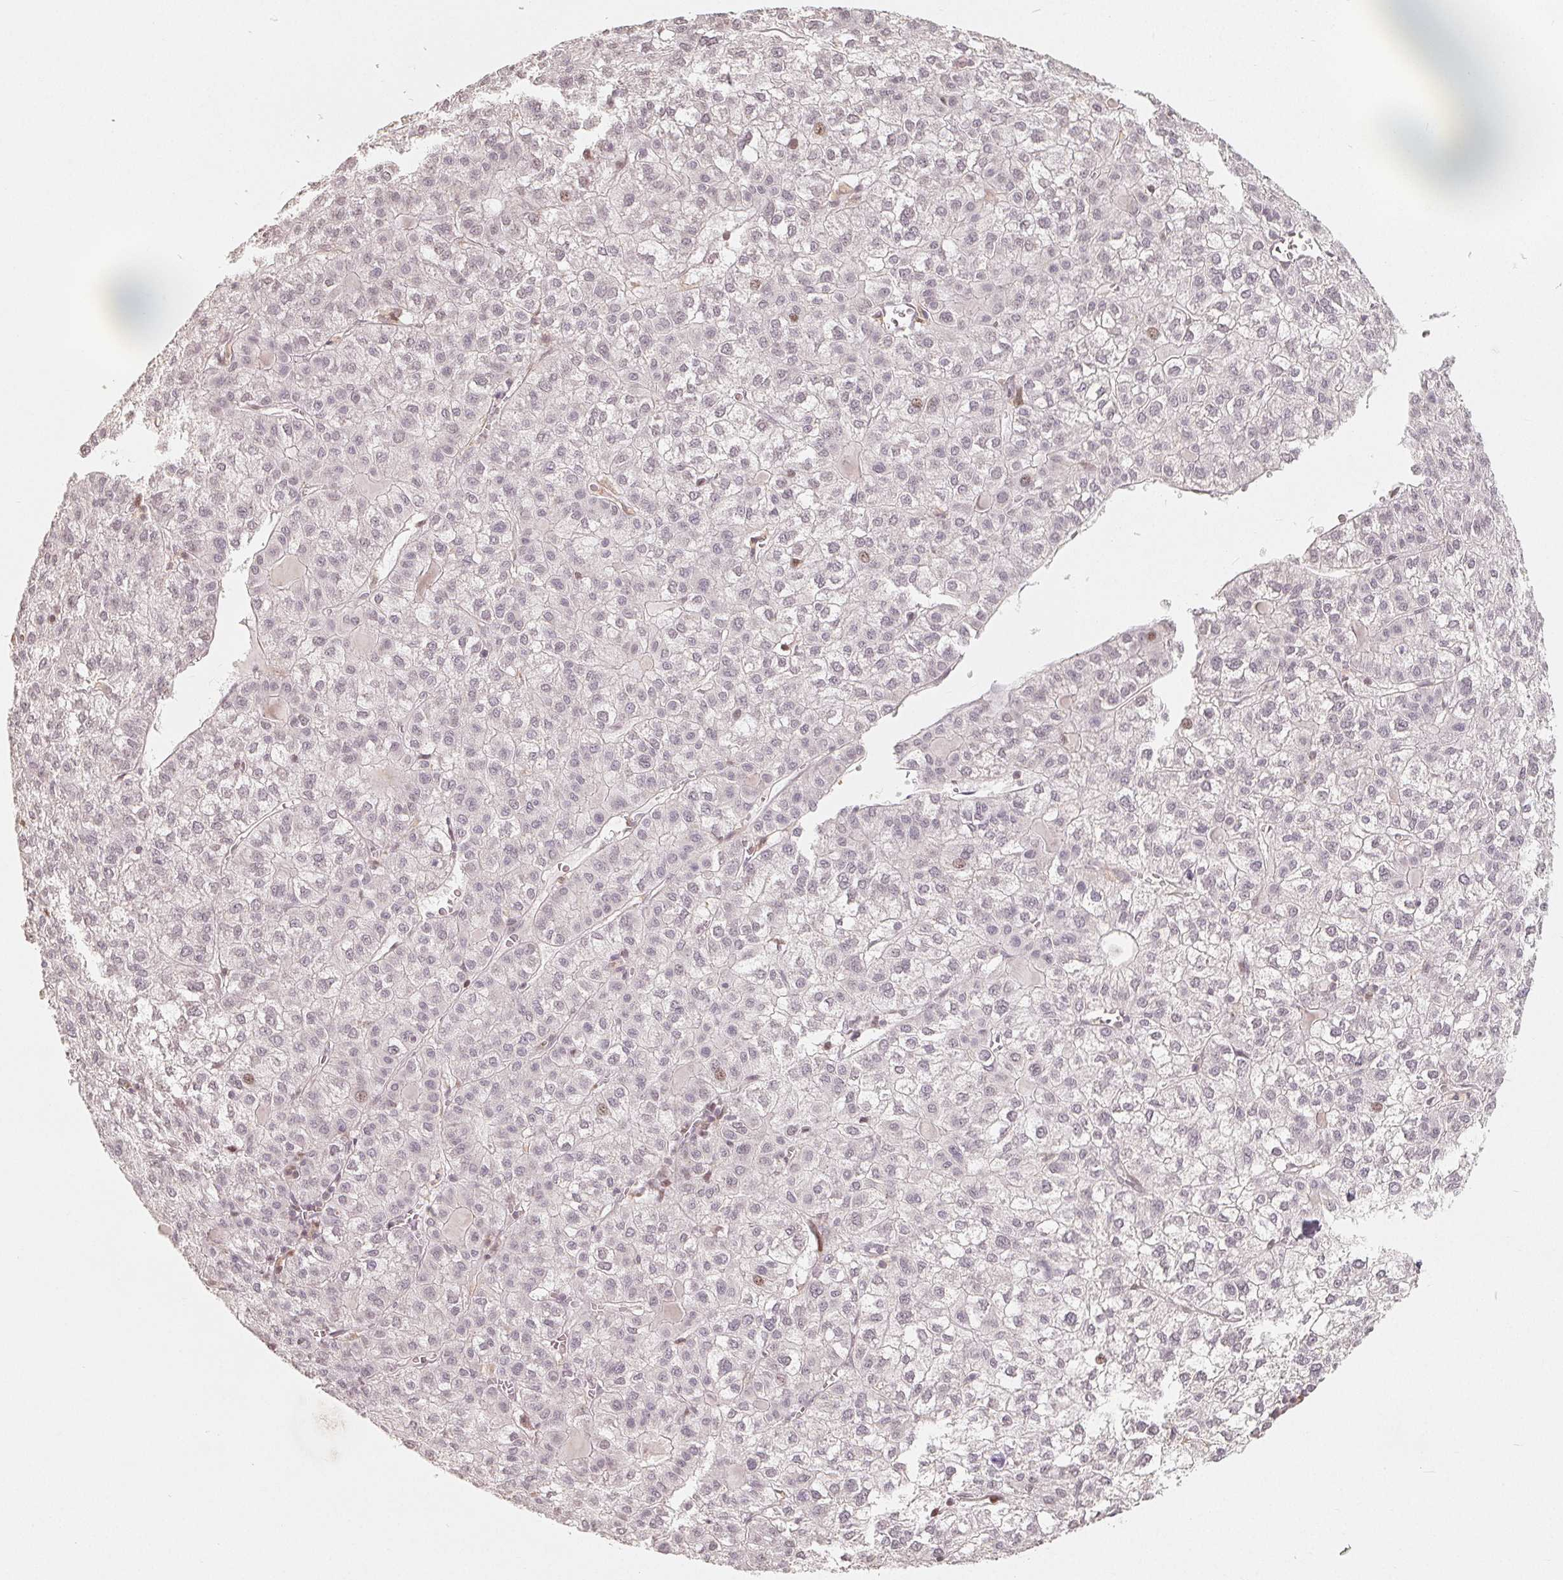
{"staining": {"intensity": "negative", "quantity": "none", "location": "none"}, "tissue": "liver cancer", "cell_type": "Tumor cells", "image_type": "cancer", "snomed": [{"axis": "morphology", "description": "Carcinoma, Hepatocellular, NOS"}, {"axis": "topography", "description": "Liver"}], "caption": "Immunohistochemical staining of hepatocellular carcinoma (liver) exhibits no significant positivity in tumor cells. The staining was performed using DAB to visualize the protein expression in brown, while the nuclei were stained in blue with hematoxylin (Magnification: 20x).", "gene": "CCDC138", "patient": {"sex": "female", "age": 43}}